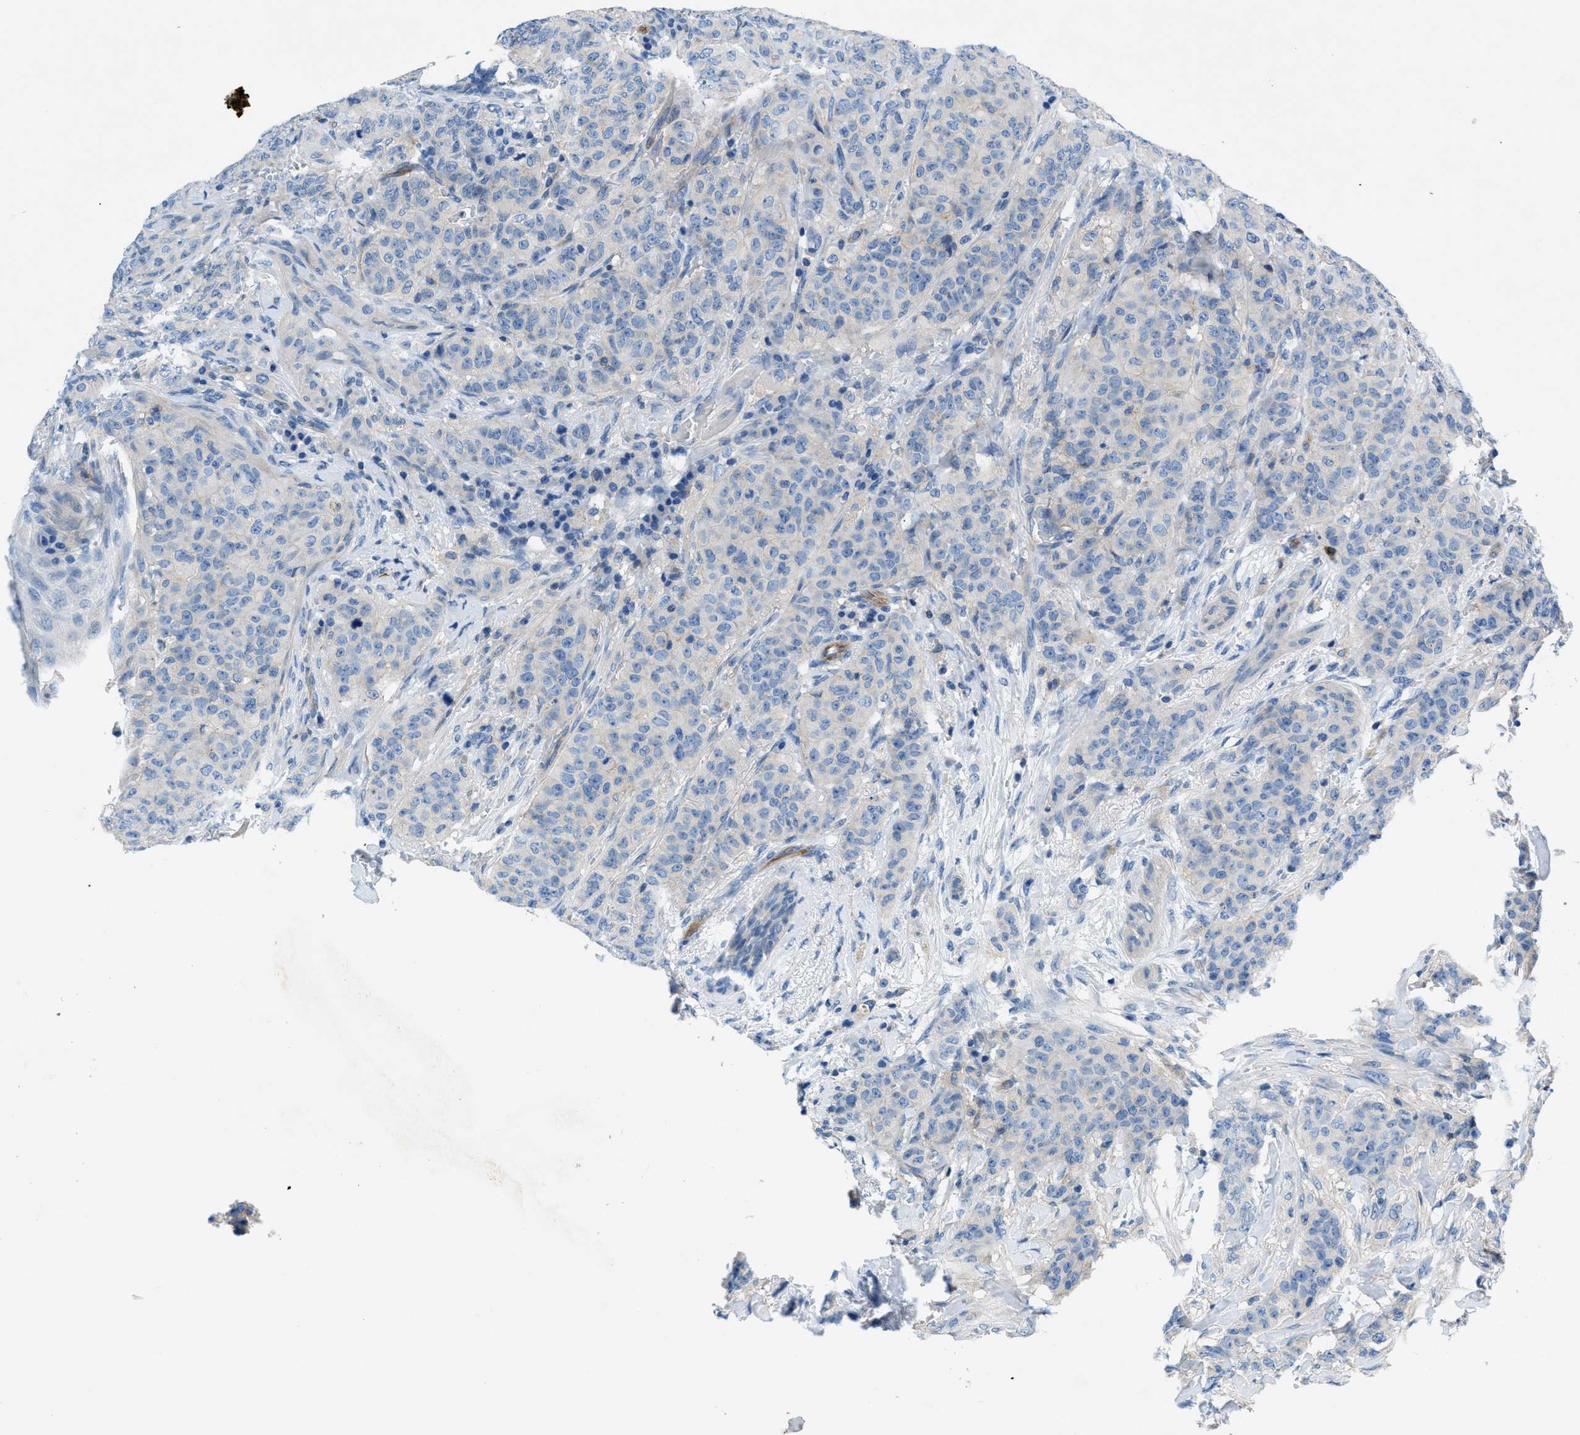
{"staining": {"intensity": "weak", "quantity": "<25%", "location": "cytoplasmic/membranous"}, "tissue": "breast cancer", "cell_type": "Tumor cells", "image_type": "cancer", "snomed": [{"axis": "morphology", "description": "Normal tissue, NOS"}, {"axis": "morphology", "description": "Duct carcinoma"}, {"axis": "topography", "description": "Breast"}], "caption": "High magnification brightfield microscopy of breast cancer (invasive ductal carcinoma) stained with DAB (brown) and counterstained with hematoxylin (blue): tumor cells show no significant expression.", "gene": "ORAI1", "patient": {"sex": "female", "age": 40}}